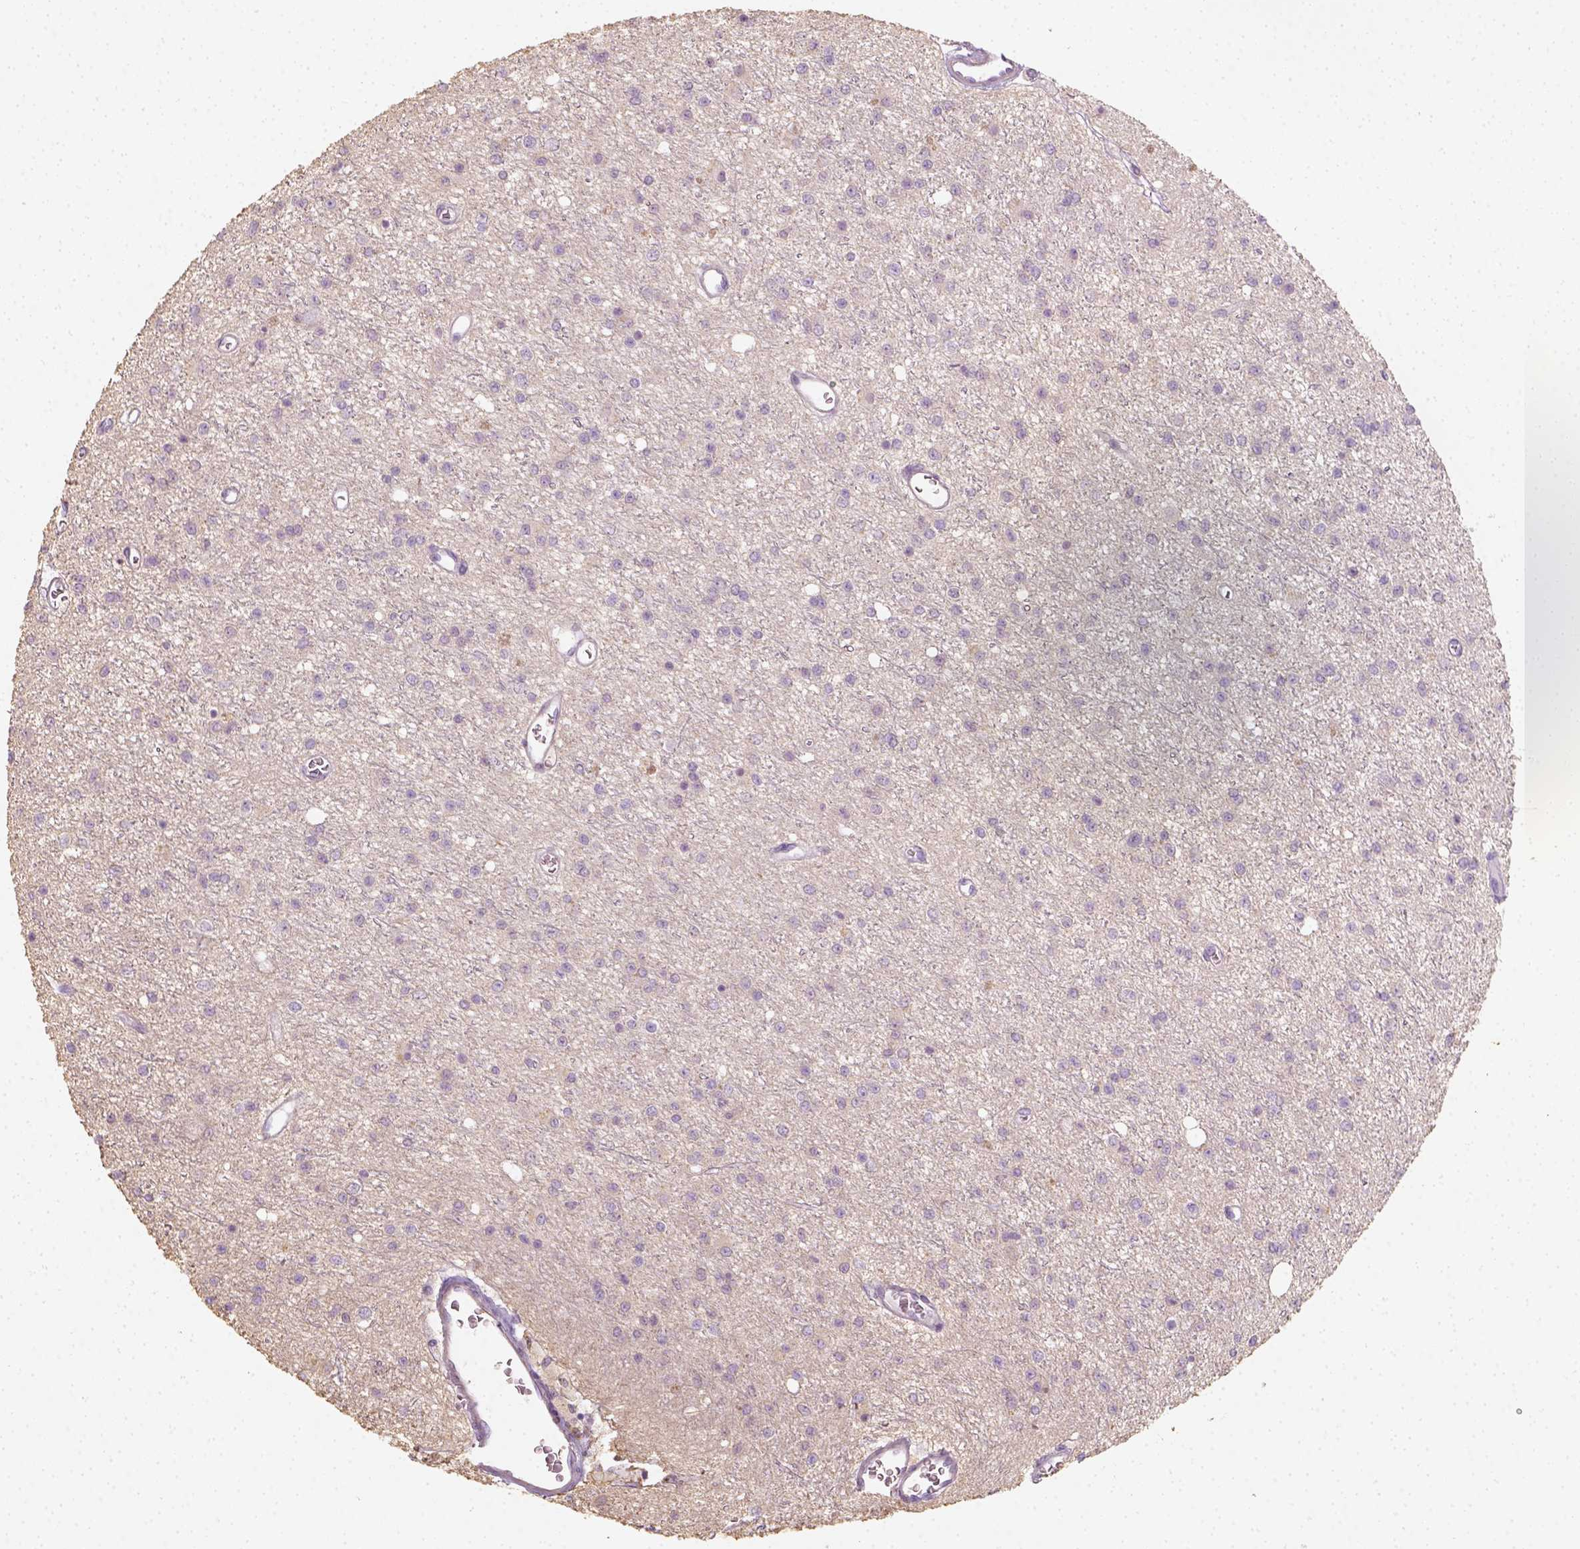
{"staining": {"intensity": "negative", "quantity": "none", "location": "none"}, "tissue": "glioma", "cell_type": "Tumor cells", "image_type": "cancer", "snomed": [{"axis": "morphology", "description": "Glioma, malignant, Low grade"}, {"axis": "topography", "description": "Brain"}], "caption": "Tumor cells are negative for protein expression in human malignant glioma (low-grade).", "gene": "EPHB1", "patient": {"sex": "female", "age": 45}}